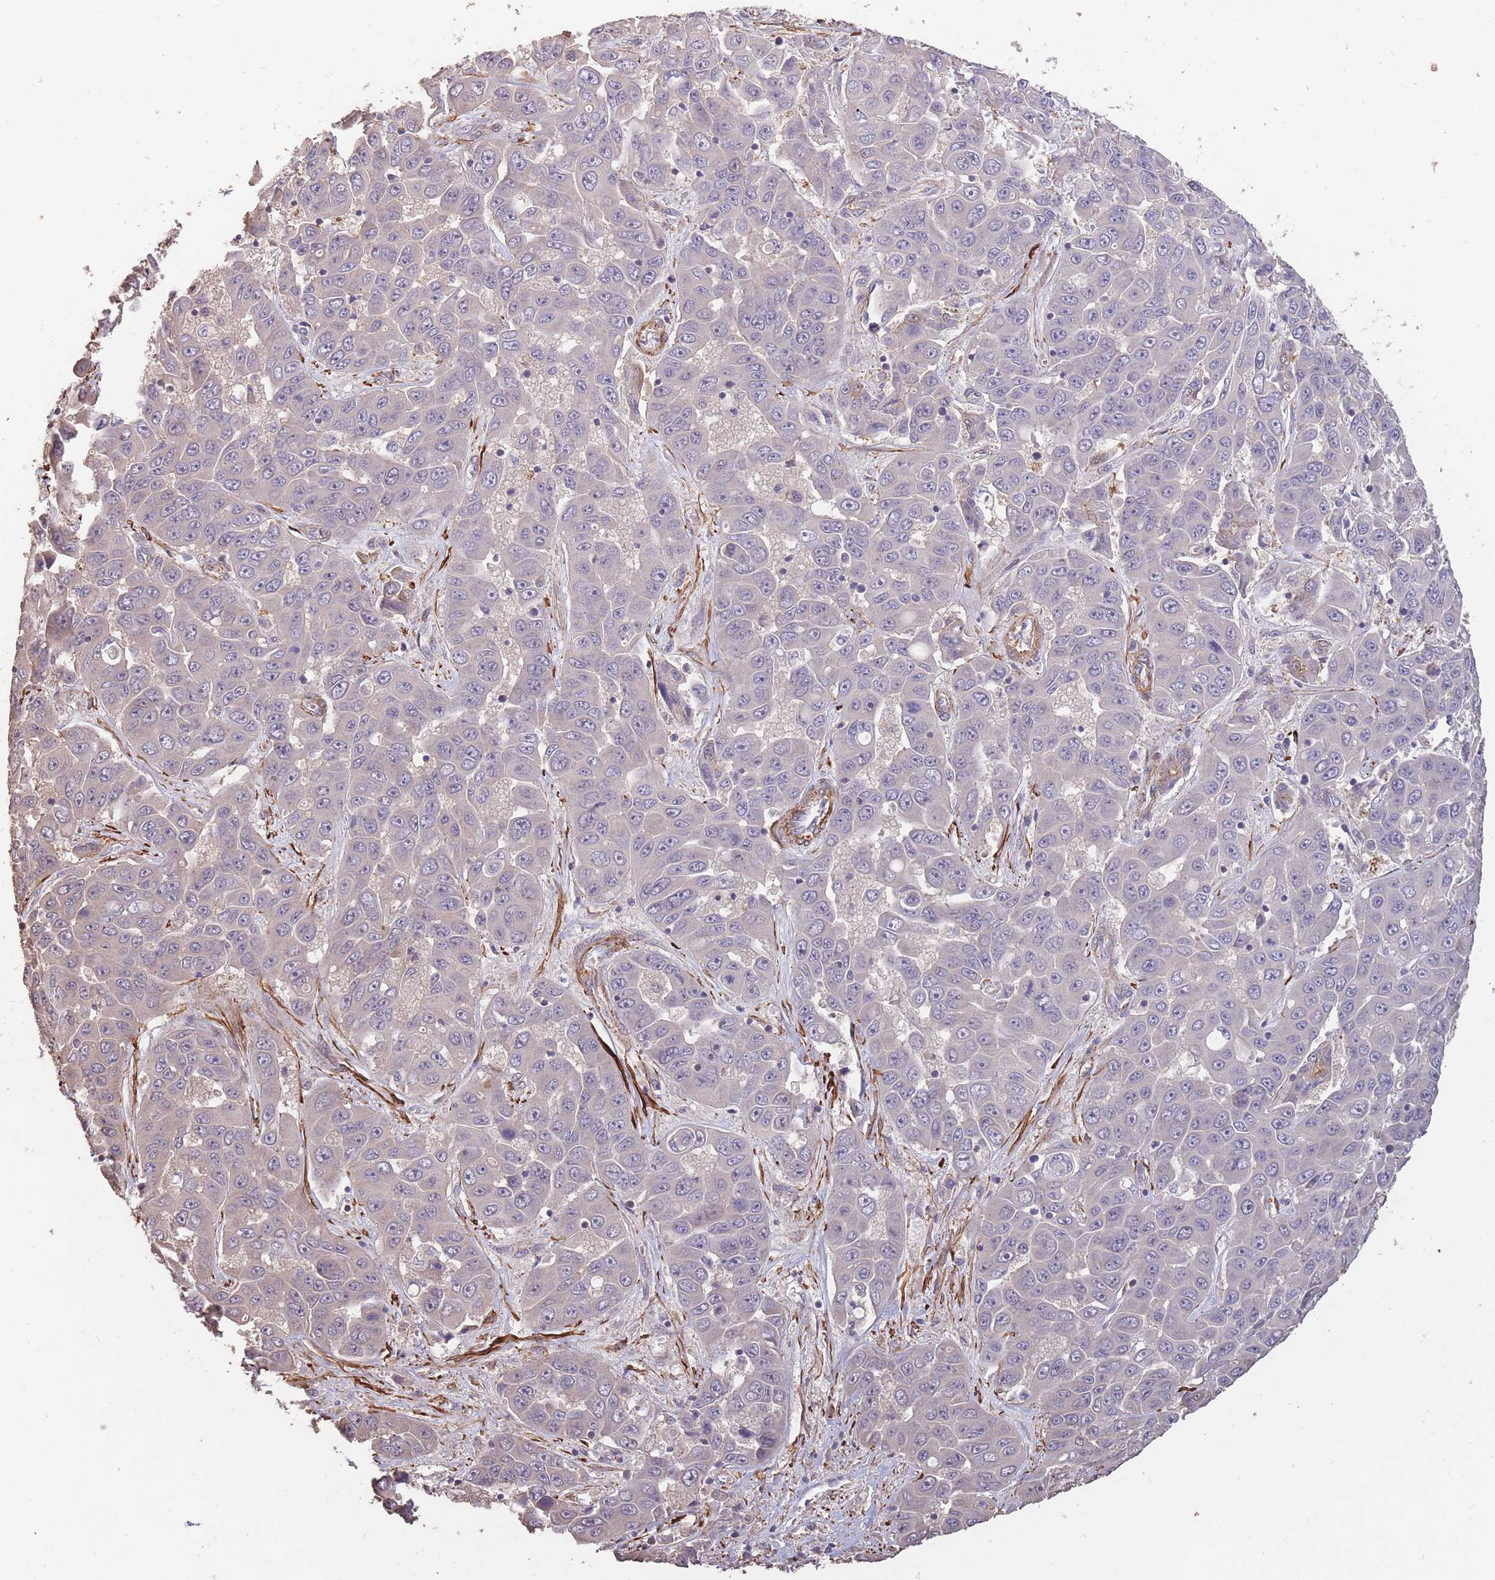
{"staining": {"intensity": "negative", "quantity": "none", "location": "none"}, "tissue": "liver cancer", "cell_type": "Tumor cells", "image_type": "cancer", "snomed": [{"axis": "morphology", "description": "Cholangiocarcinoma"}, {"axis": "topography", "description": "Liver"}], "caption": "There is no significant positivity in tumor cells of liver cholangiocarcinoma.", "gene": "NLRC4", "patient": {"sex": "female", "age": 52}}